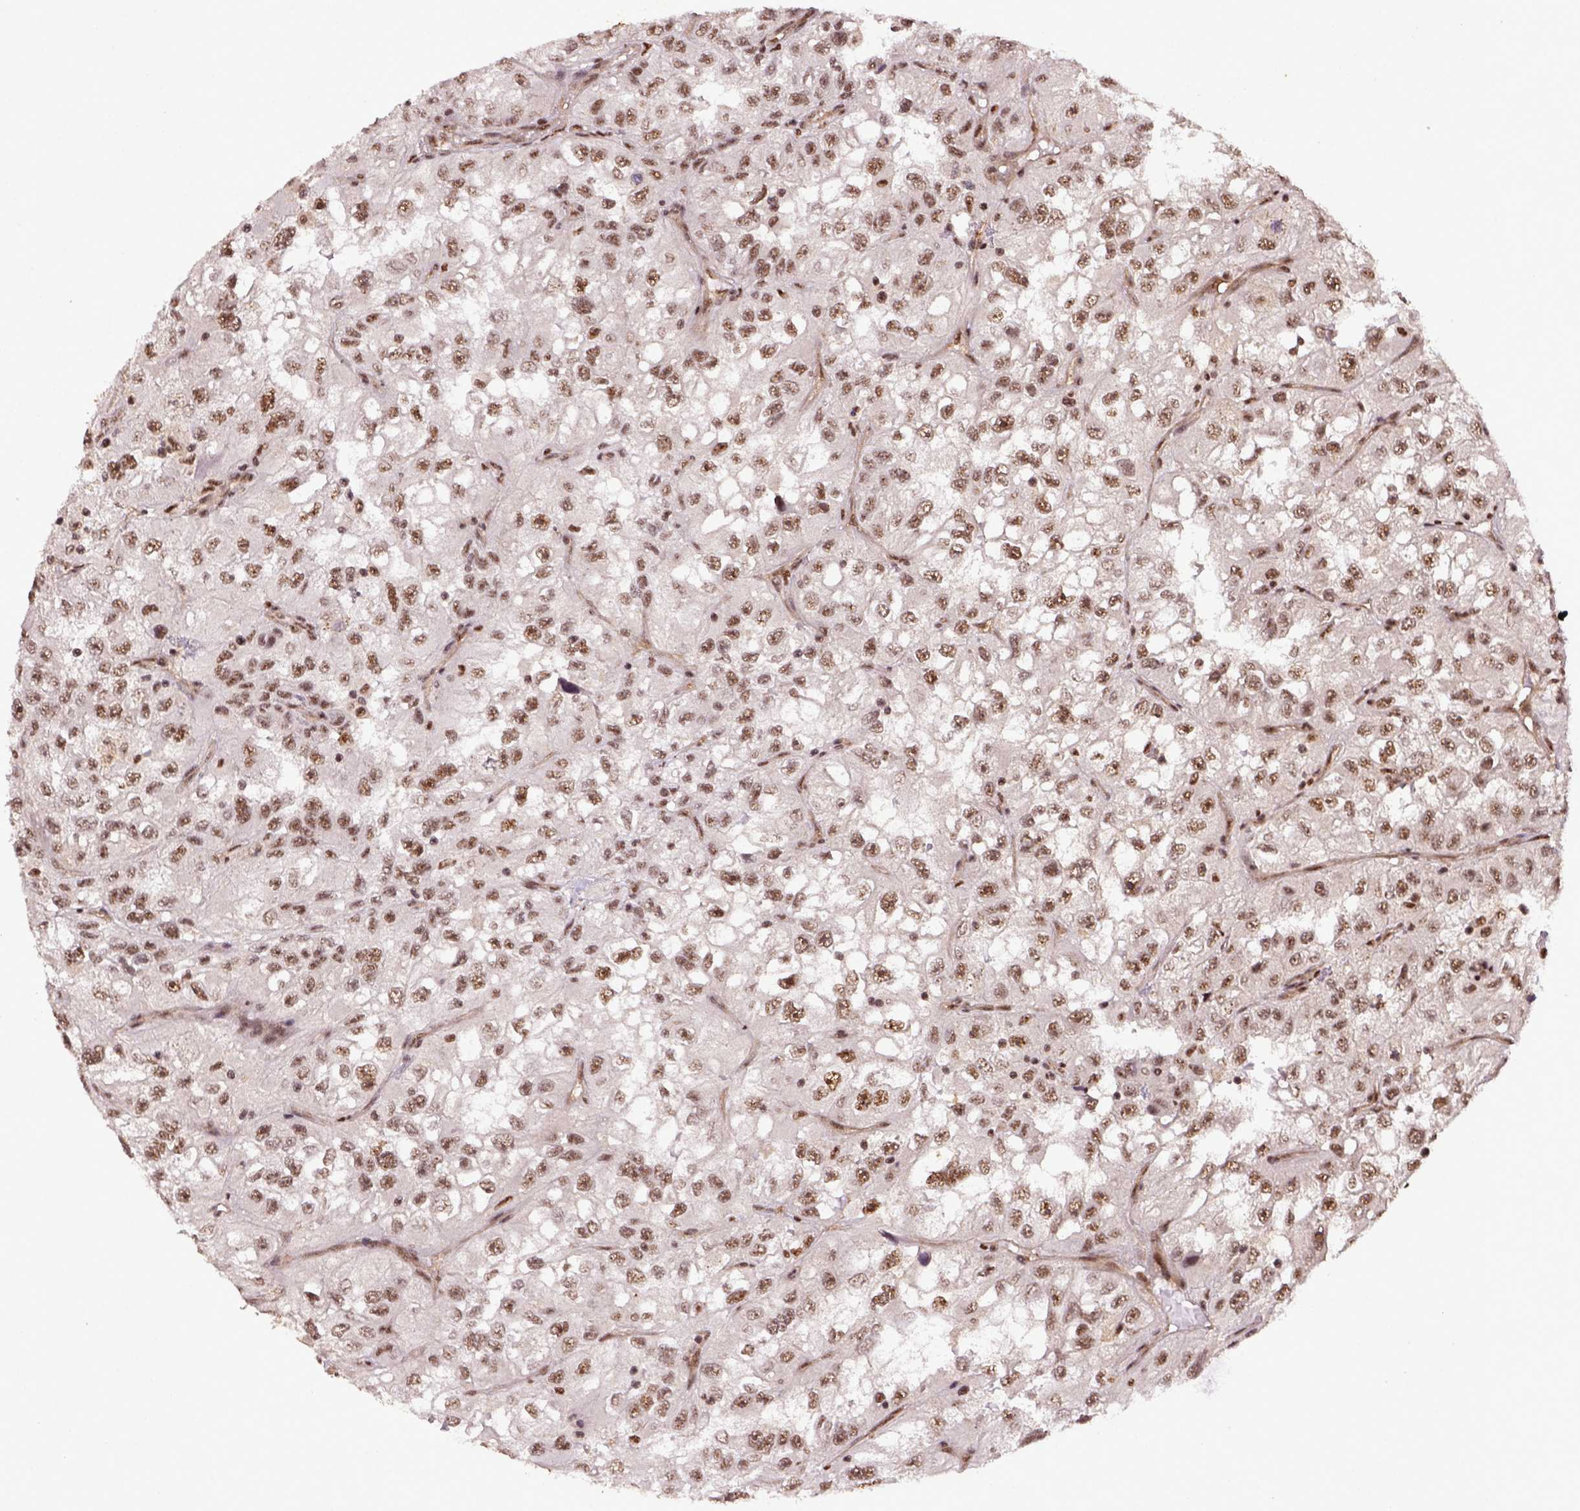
{"staining": {"intensity": "moderate", "quantity": ">75%", "location": "nuclear"}, "tissue": "renal cancer", "cell_type": "Tumor cells", "image_type": "cancer", "snomed": [{"axis": "morphology", "description": "Adenocarcinoma, NOS"}, {"axis": "topography", "description": "Kidney"}], "caption": "Tumor cells display moderate nuclear staining in approximately >75% of cells in renal cancer (adenocarcinoma).", "gene": "PPIG", "patient": {"sex": "male", "age": 64}}